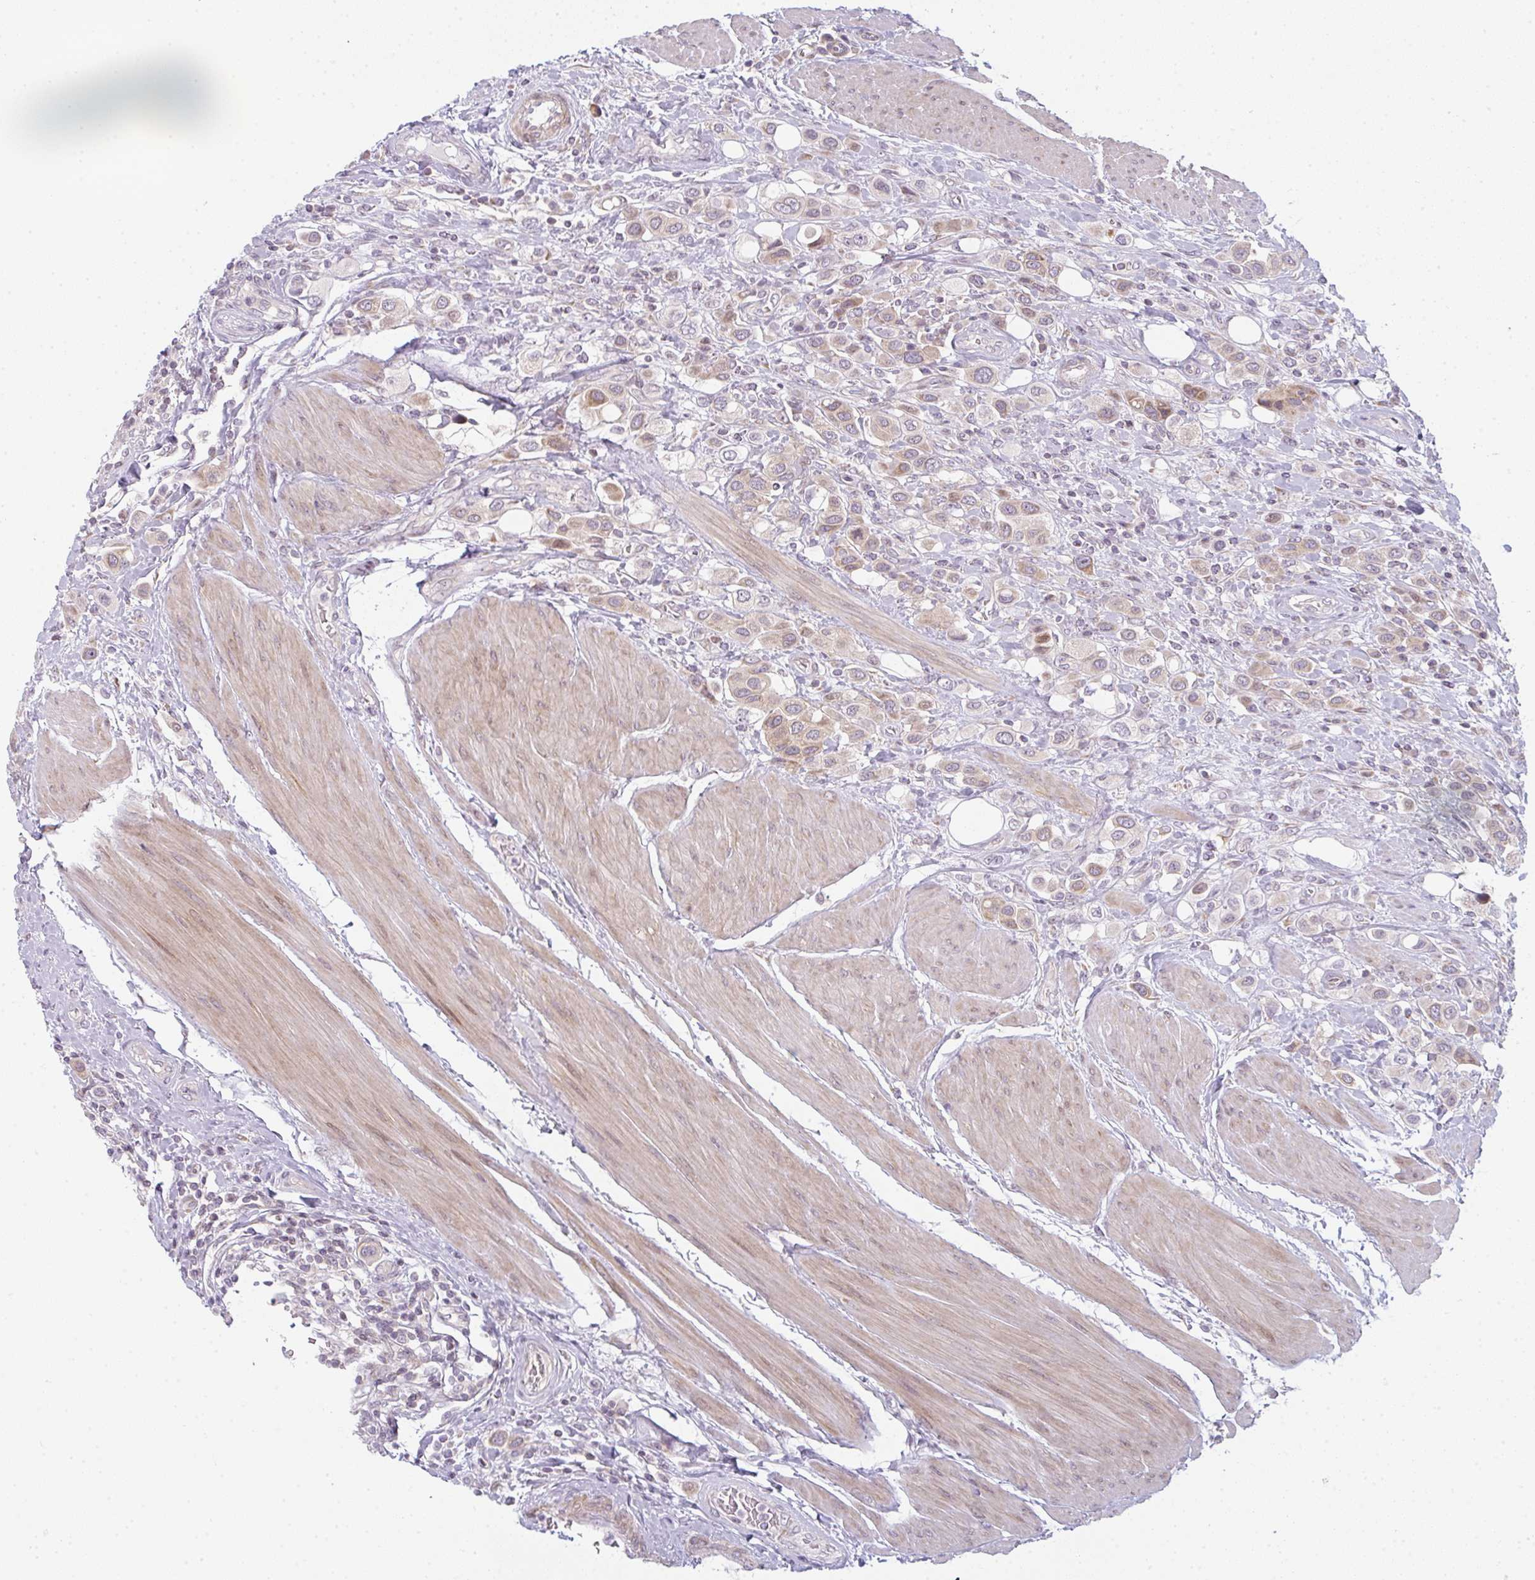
{"staining": {"intensity": "weak", "quantity": "25%-75%", "location": "cytoplasmic/membranous"}, "tissue": "urothelial cancer", "cell_type": "Tumor cells", "image_type": "cancer", "snomed": [{"axis": "morphology", "description": "Urothelial carcinoma, High grade"}, {"axis": "topography", "description": "Urinary bladder"}], "caption": "Human urothelial cancer stained with a protein marker shows weak staining in tumor cells.", "gene": "TMEM237", "patient": {"sex": "male", "age": 50}}